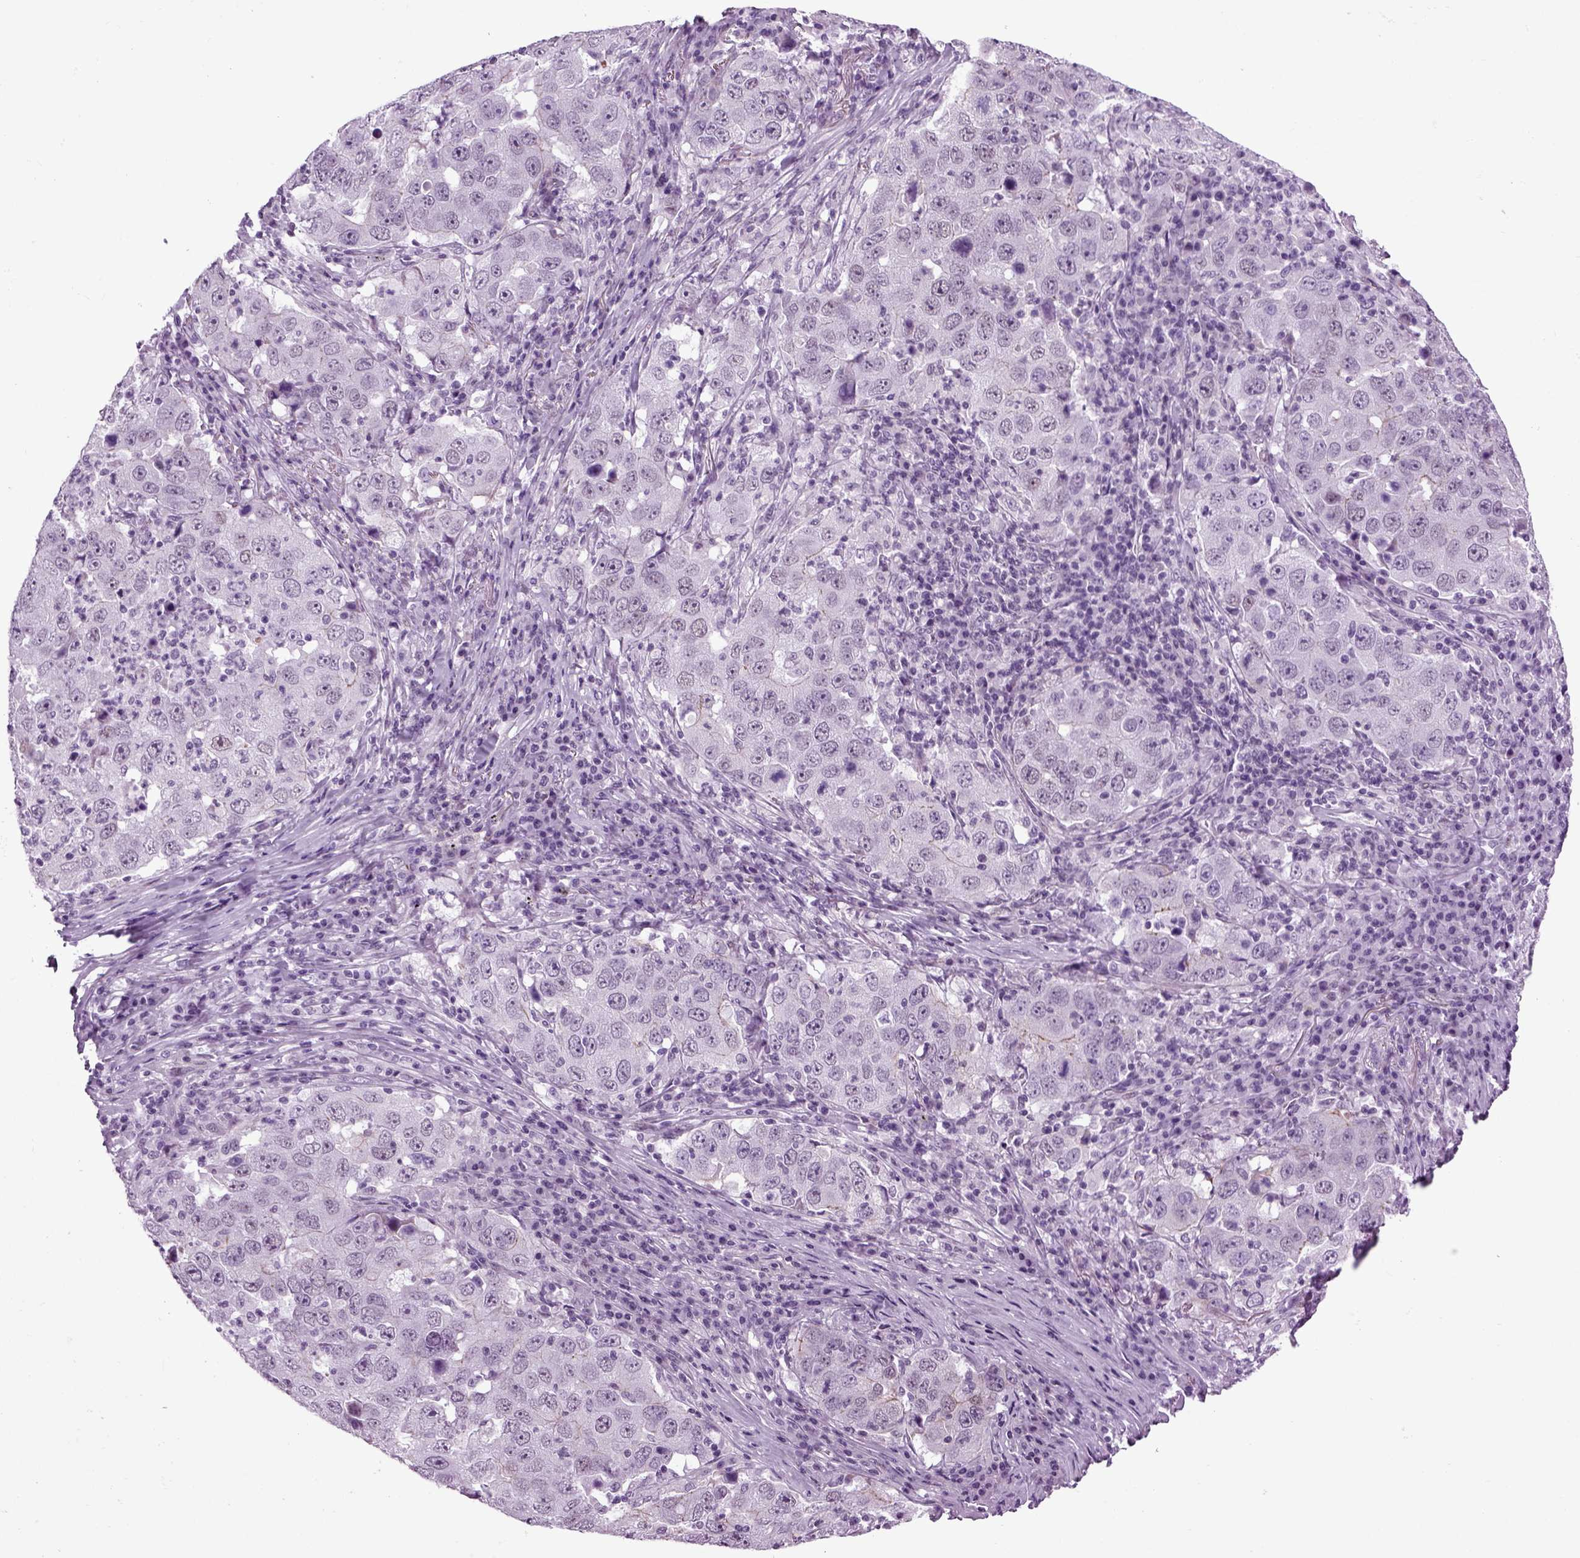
{"staining": {"intensity": "negative", "quantity": "none", "location": "none"}, "tissue": "lung cancer", "cell_type": "Tumor cells", "image_type": "cancer", "snomed": [{"axis": "morphology", "description": "Adenocarcinoma, NOS"}, {"axis": "topography", "description": "Lung"}], "caption": "The immunohistochemistry histopathology image has no significant positivity in tumor cells of lung cancer tissue. (Immunohistochemistry (ihc), brightfield microscopy, high magnification).", "gene": "RFX3", "patient": {"sex": "male", "age": 73}}